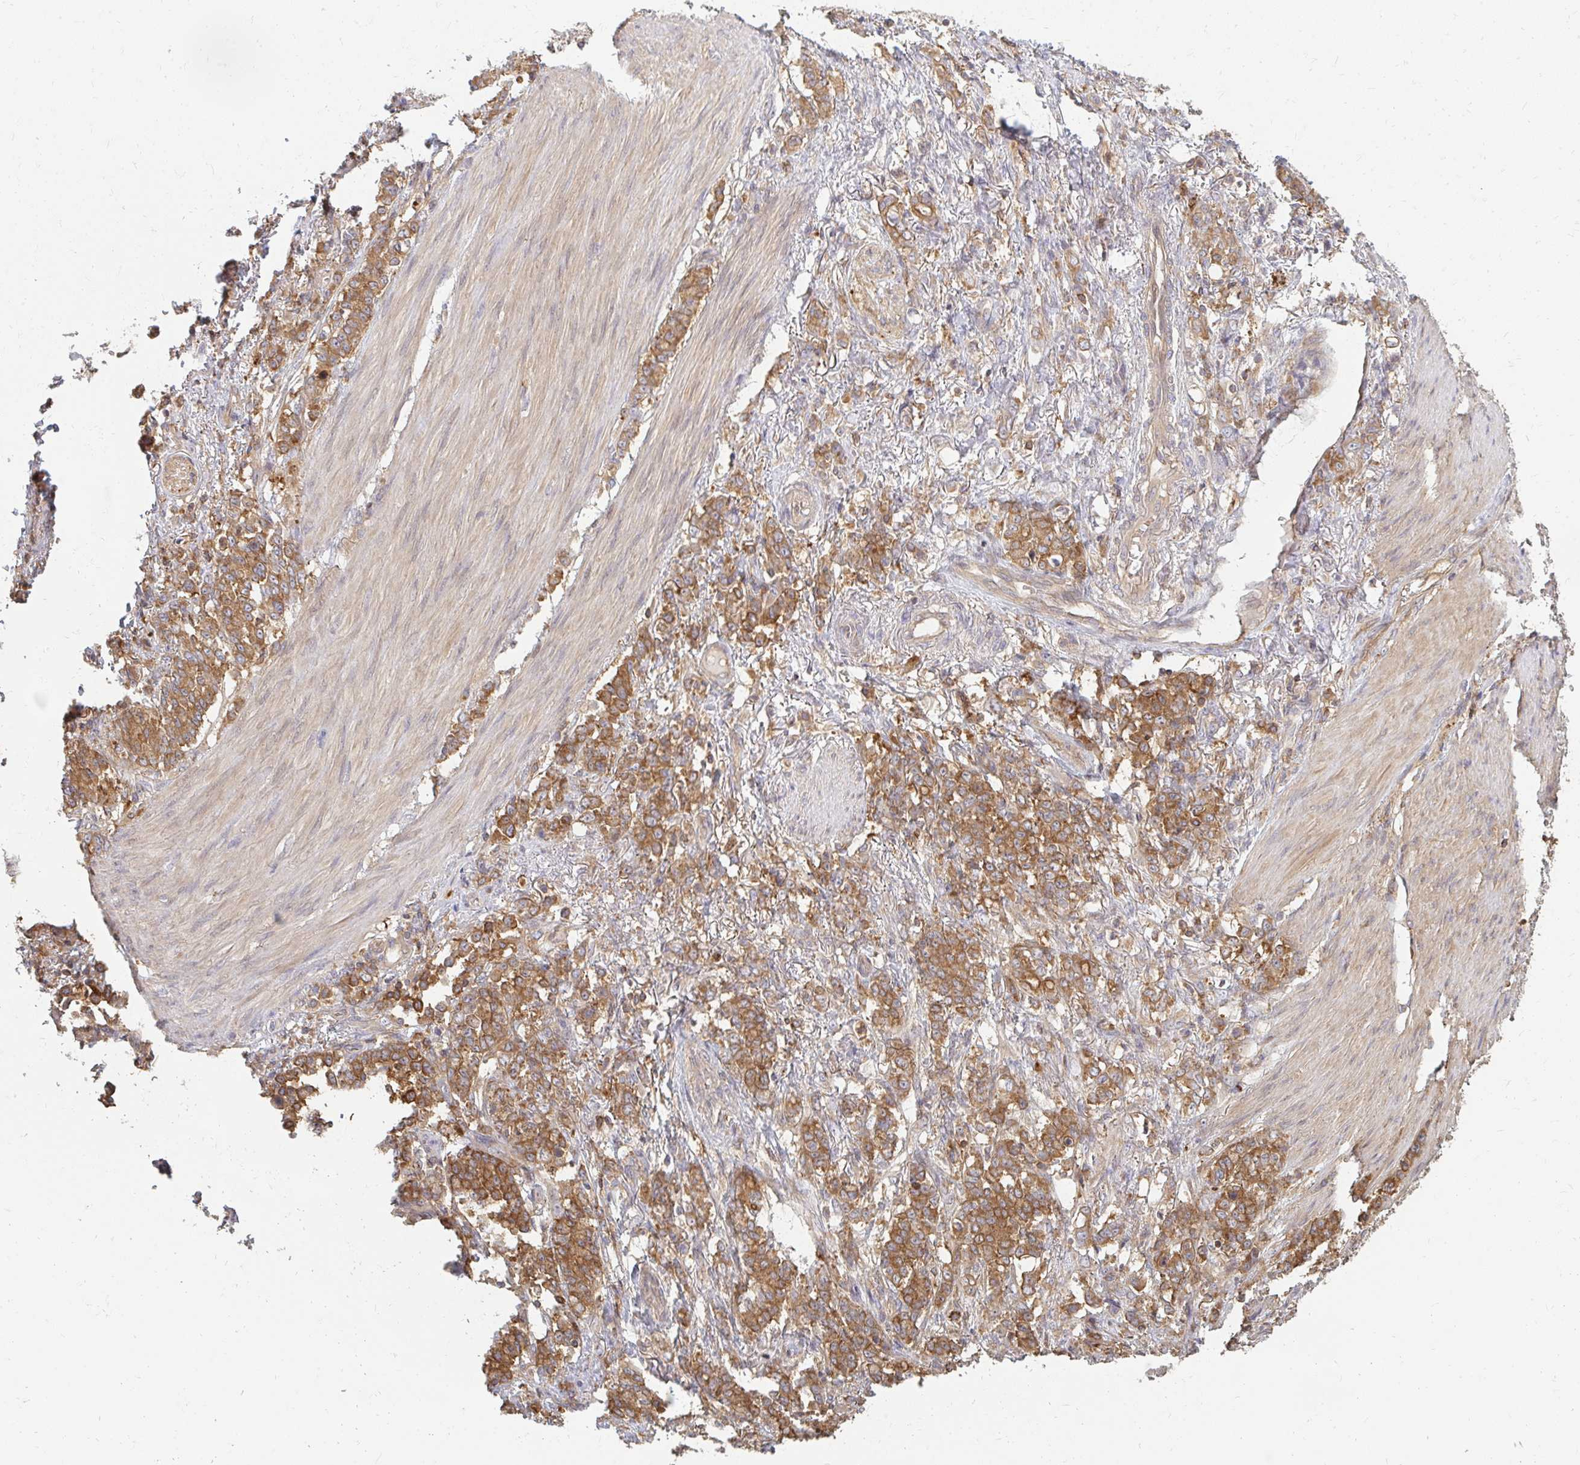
{"staining": {"intensity": "moderate", "quantity": ">75%", "location": "cytoplasmic/membranous"}, "tissue": "stomach cancer", "cell_type": "Tumor cells", "image_type": "cancer", "snomed": [{"axis": "morphology", "description": "Adenocarcinoma, NOS"}, {"axis": "topography", "description": "Stomach"}], "caption": "This is a micrograph of immunohistochemistry staining of stomach cancer, which shows moderate positivity in the cytoplasmic/membranous of tumor cells.", "gene": "ZNF285", "patient": {"sex": "female", "age": 79}}